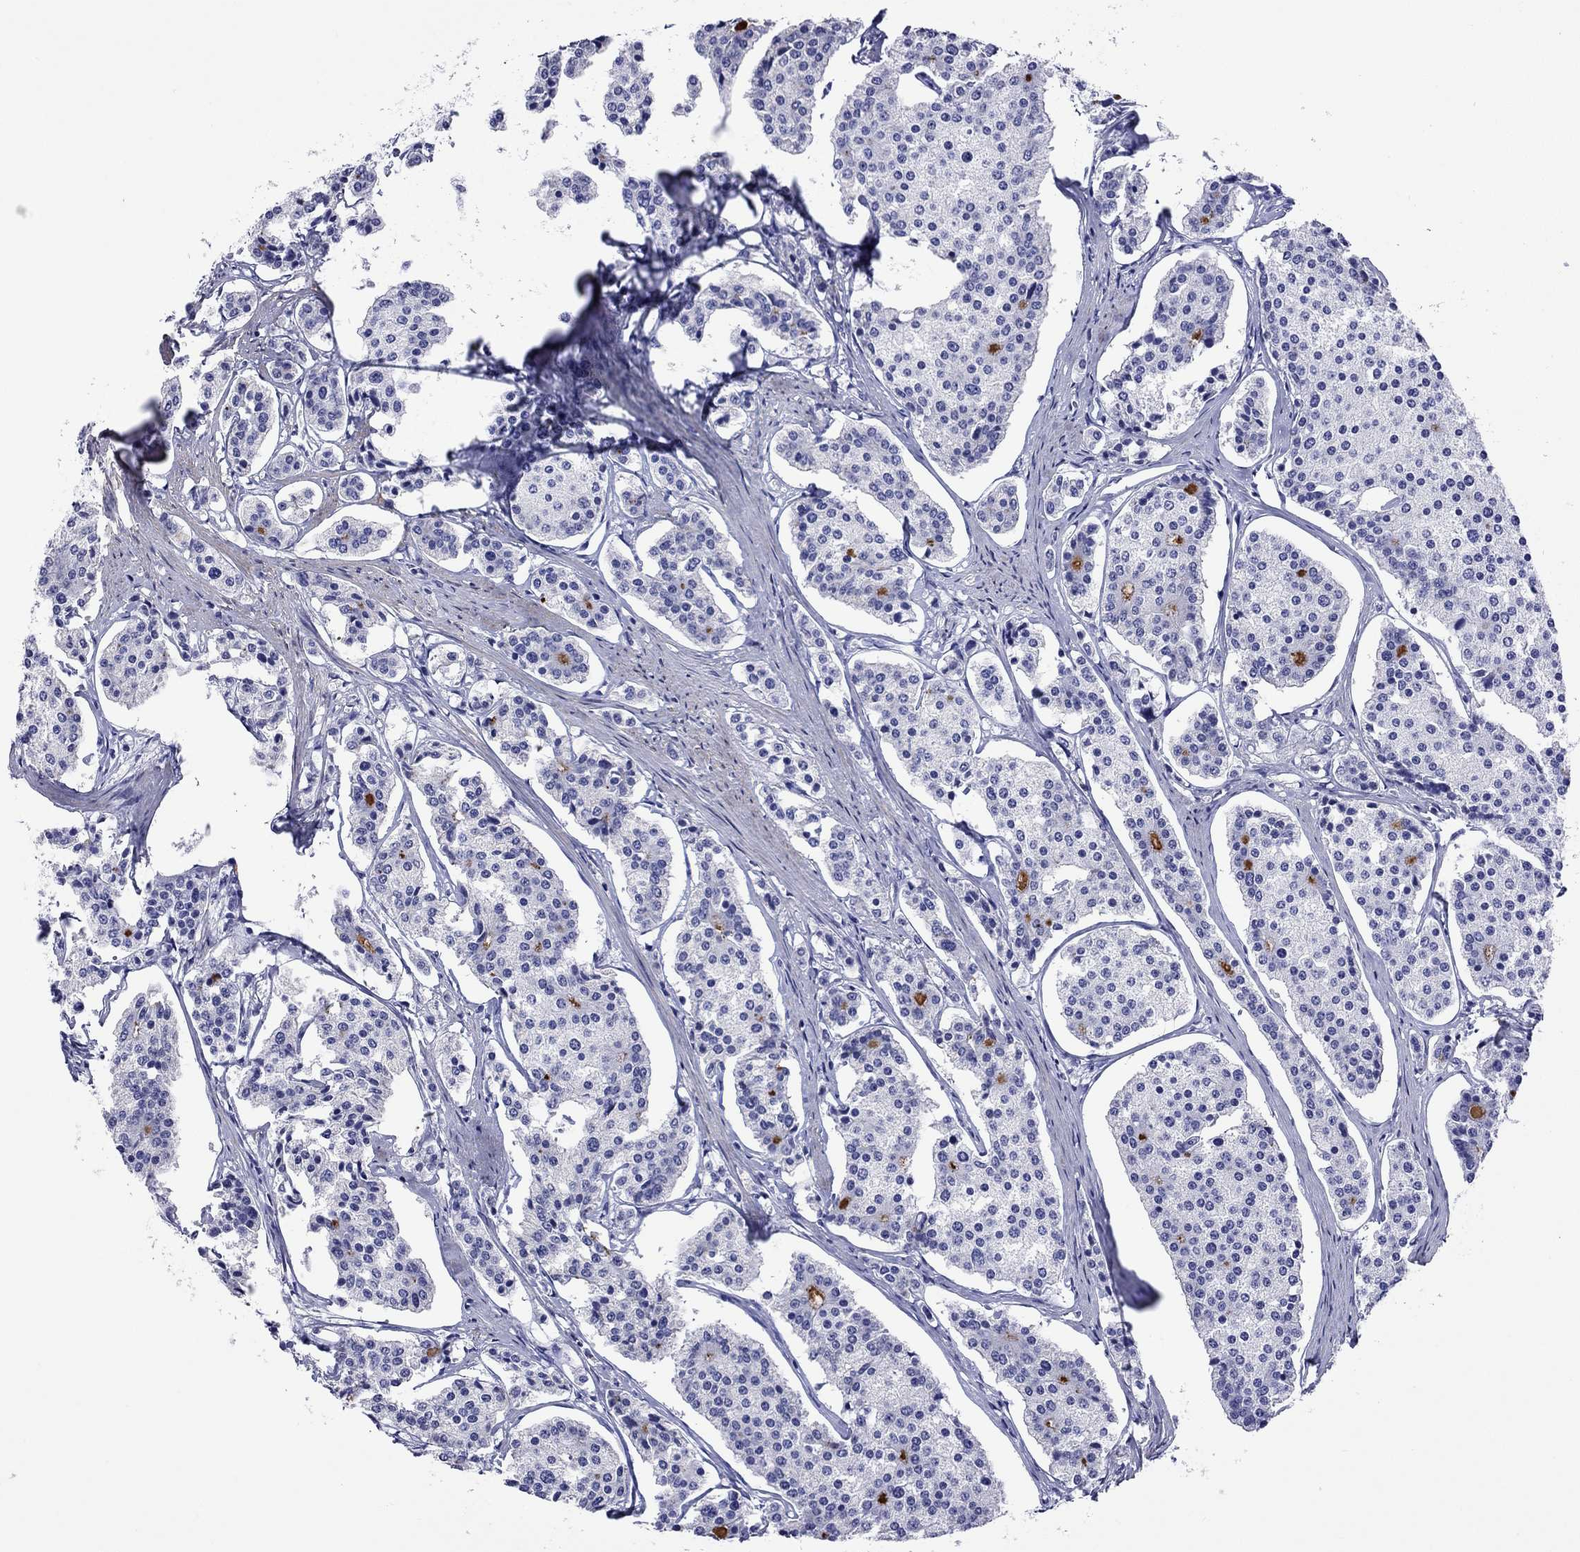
{"staining": {"intensity": "negative", "quantity": "none", "location": "none"}, "tissue": "carcinoid", "cell_type": "Tumor cells", "image_type": "cancer", "snomed": [{"axis": "morphology", "description": "Carcinoid, malignant, NOS"}, {"axis": "topography", "description": "Small intestine"}], "caption": "High magnification brightfield microscopy of carcinoid stained with DAB (brown) and counterstained with hematoxylin (blue): tumor cells show no significant staining.", "gene": "KIAA2012", "patient": {"sex": "female", "age": 65}}